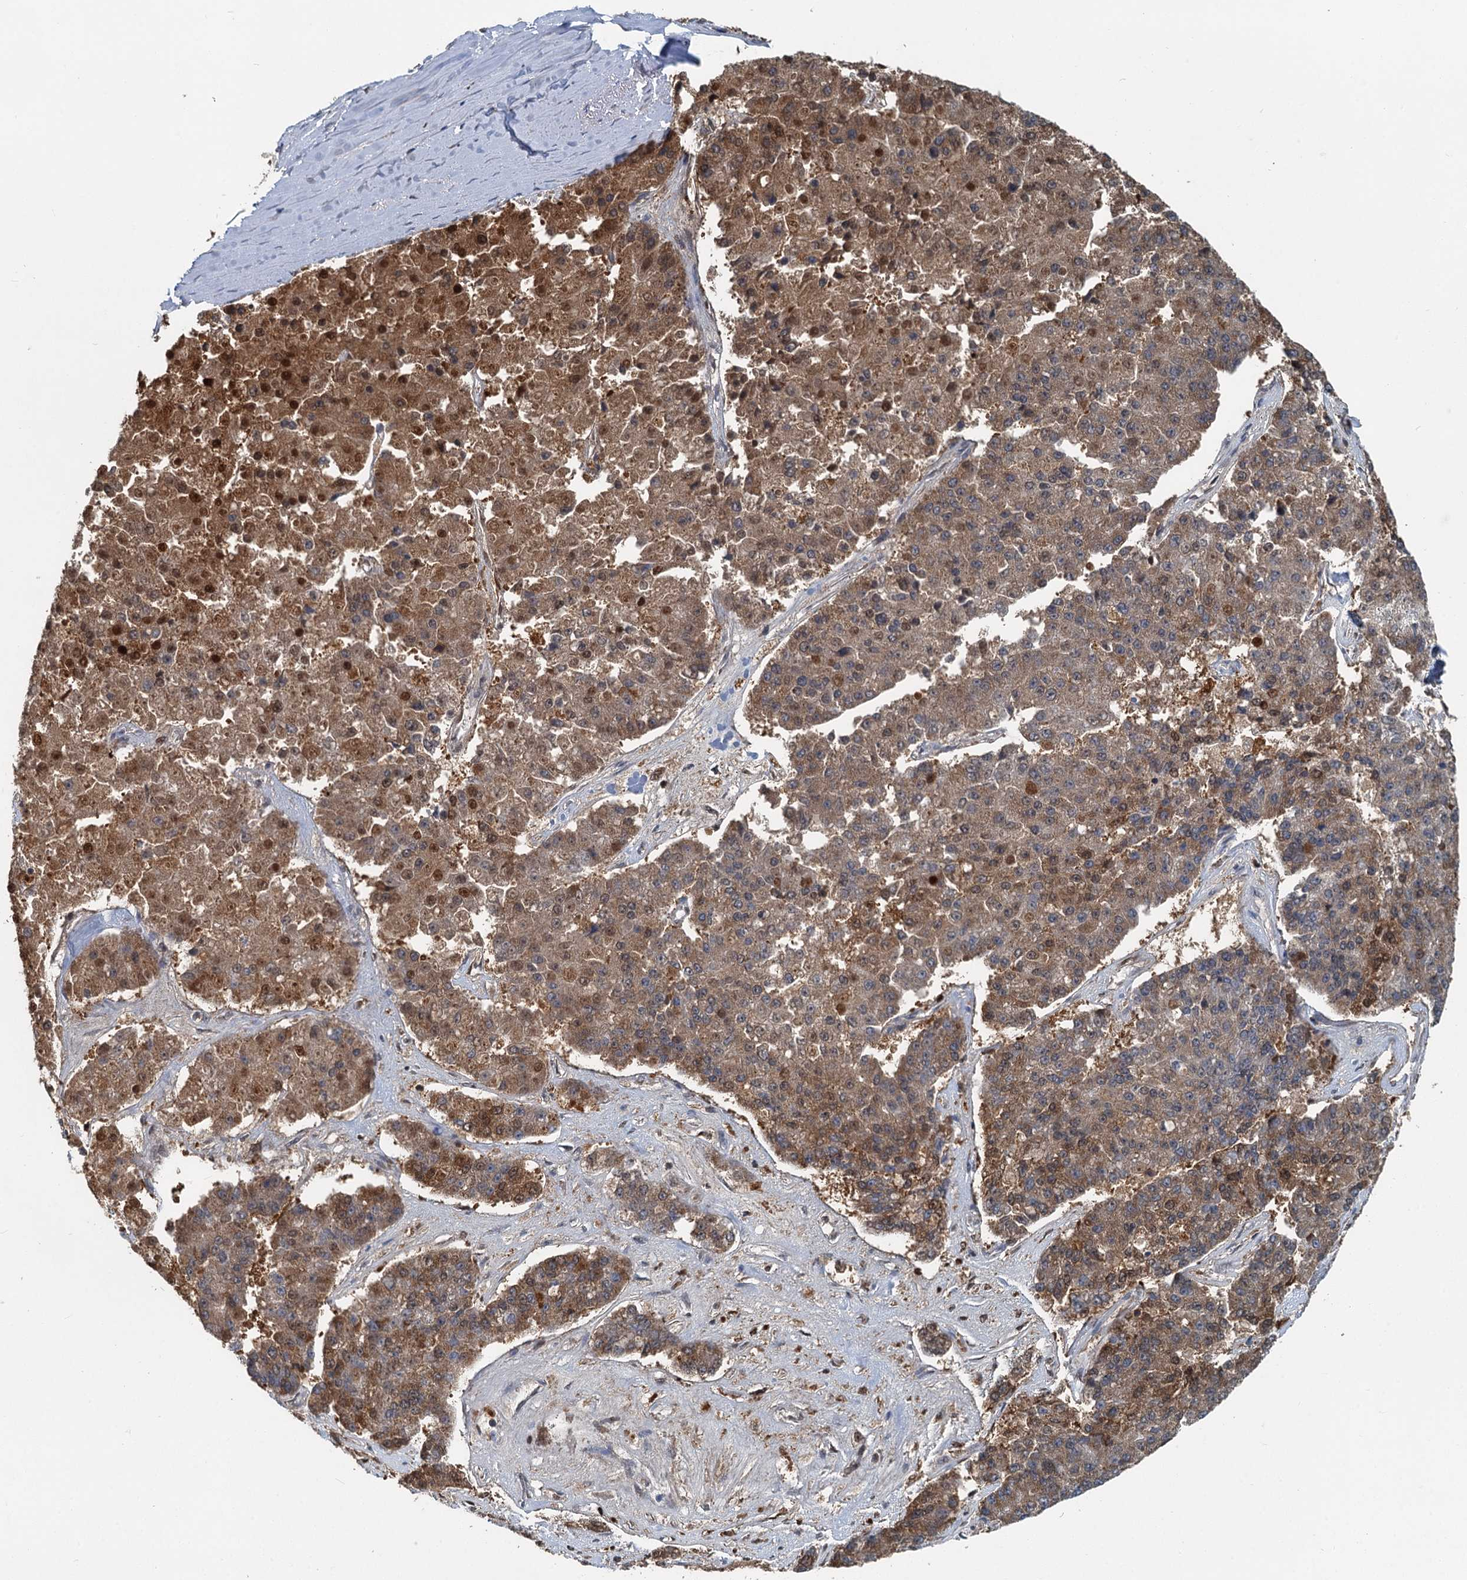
{"staining": {"intensity": "moderate", "quantity": ">75%", "location": "cytoplasmic/membranous,nuclear"}, "tissue": "pancreatic cancer", "cell_type": "Tumor cells", "image_type": "cancer", "snomed": [{"axis": "morphology", "description": "Adenocarcinoma, NOS"}, {"axis": "topography", "description": "Pancreas"}], "caption": "This micrograph demonstrates immunohistochemistry (IHC) staining of human pancreatic adenocarcinoma, with medium moderate cytoplasmic/membranous and nuclear expression in about >75% of tumor cells.", "gene": "GPI", "patient": {"sex": "male", "age": 50}}